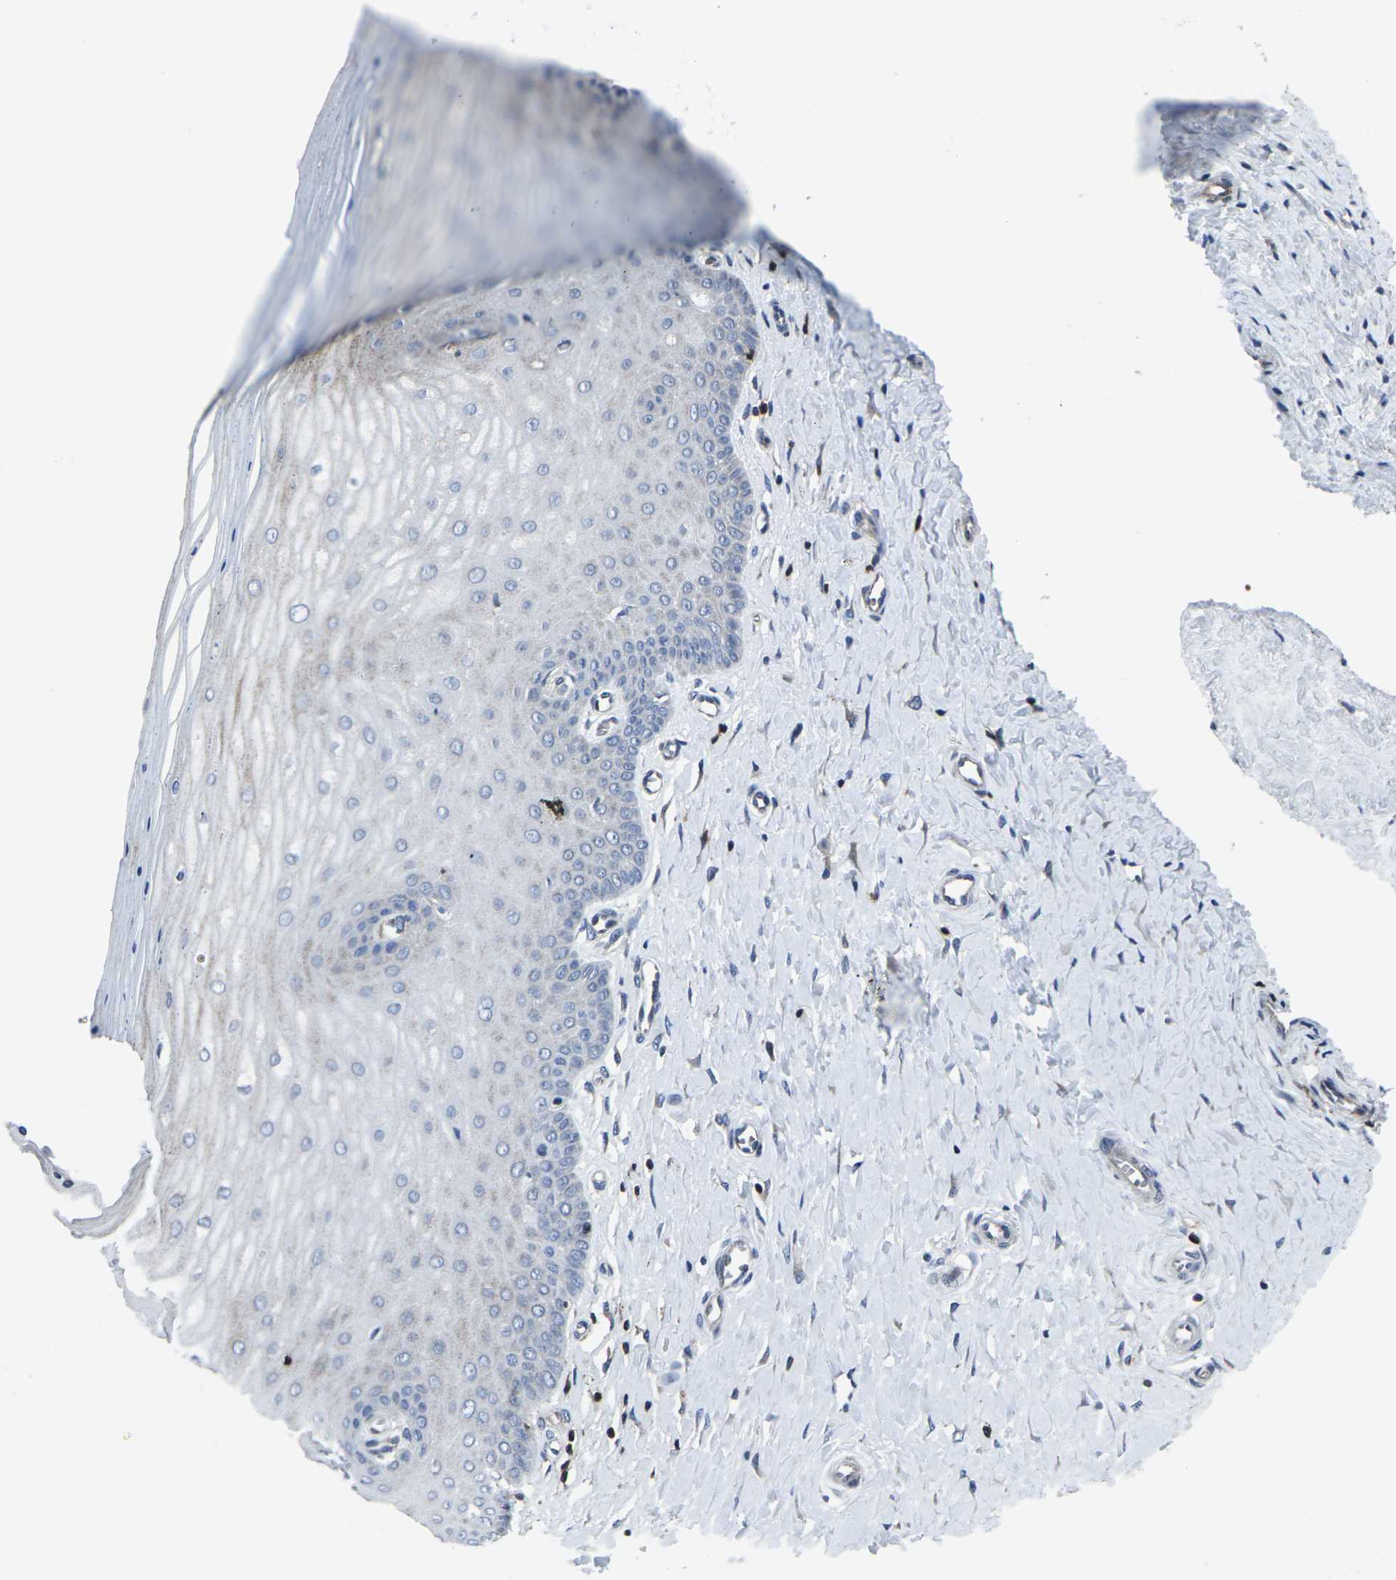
{"staining": {"intensity": "negative", "quantity": "none", "location": "none"}, "tissue": "cervix", "cell_type": "Glandular cells", "image_type": "normal", "snomed": [{"axis": "morphology", "description": "Normal tissue, NOS"}, {"axis": "topography", "description": "Cervix"}], "caption": "DAB (3,3'-diaminobenzidine) immunohistochemical staining of benign human cervix demonstrates no significant expression in glandular cells. Brightfield microscopy of IHC stained with DAB (brown) and hematoxylin (blue), captured at high magnification.", "gene": "STAT4", "patient": {"sex": "female", "age": 55}}